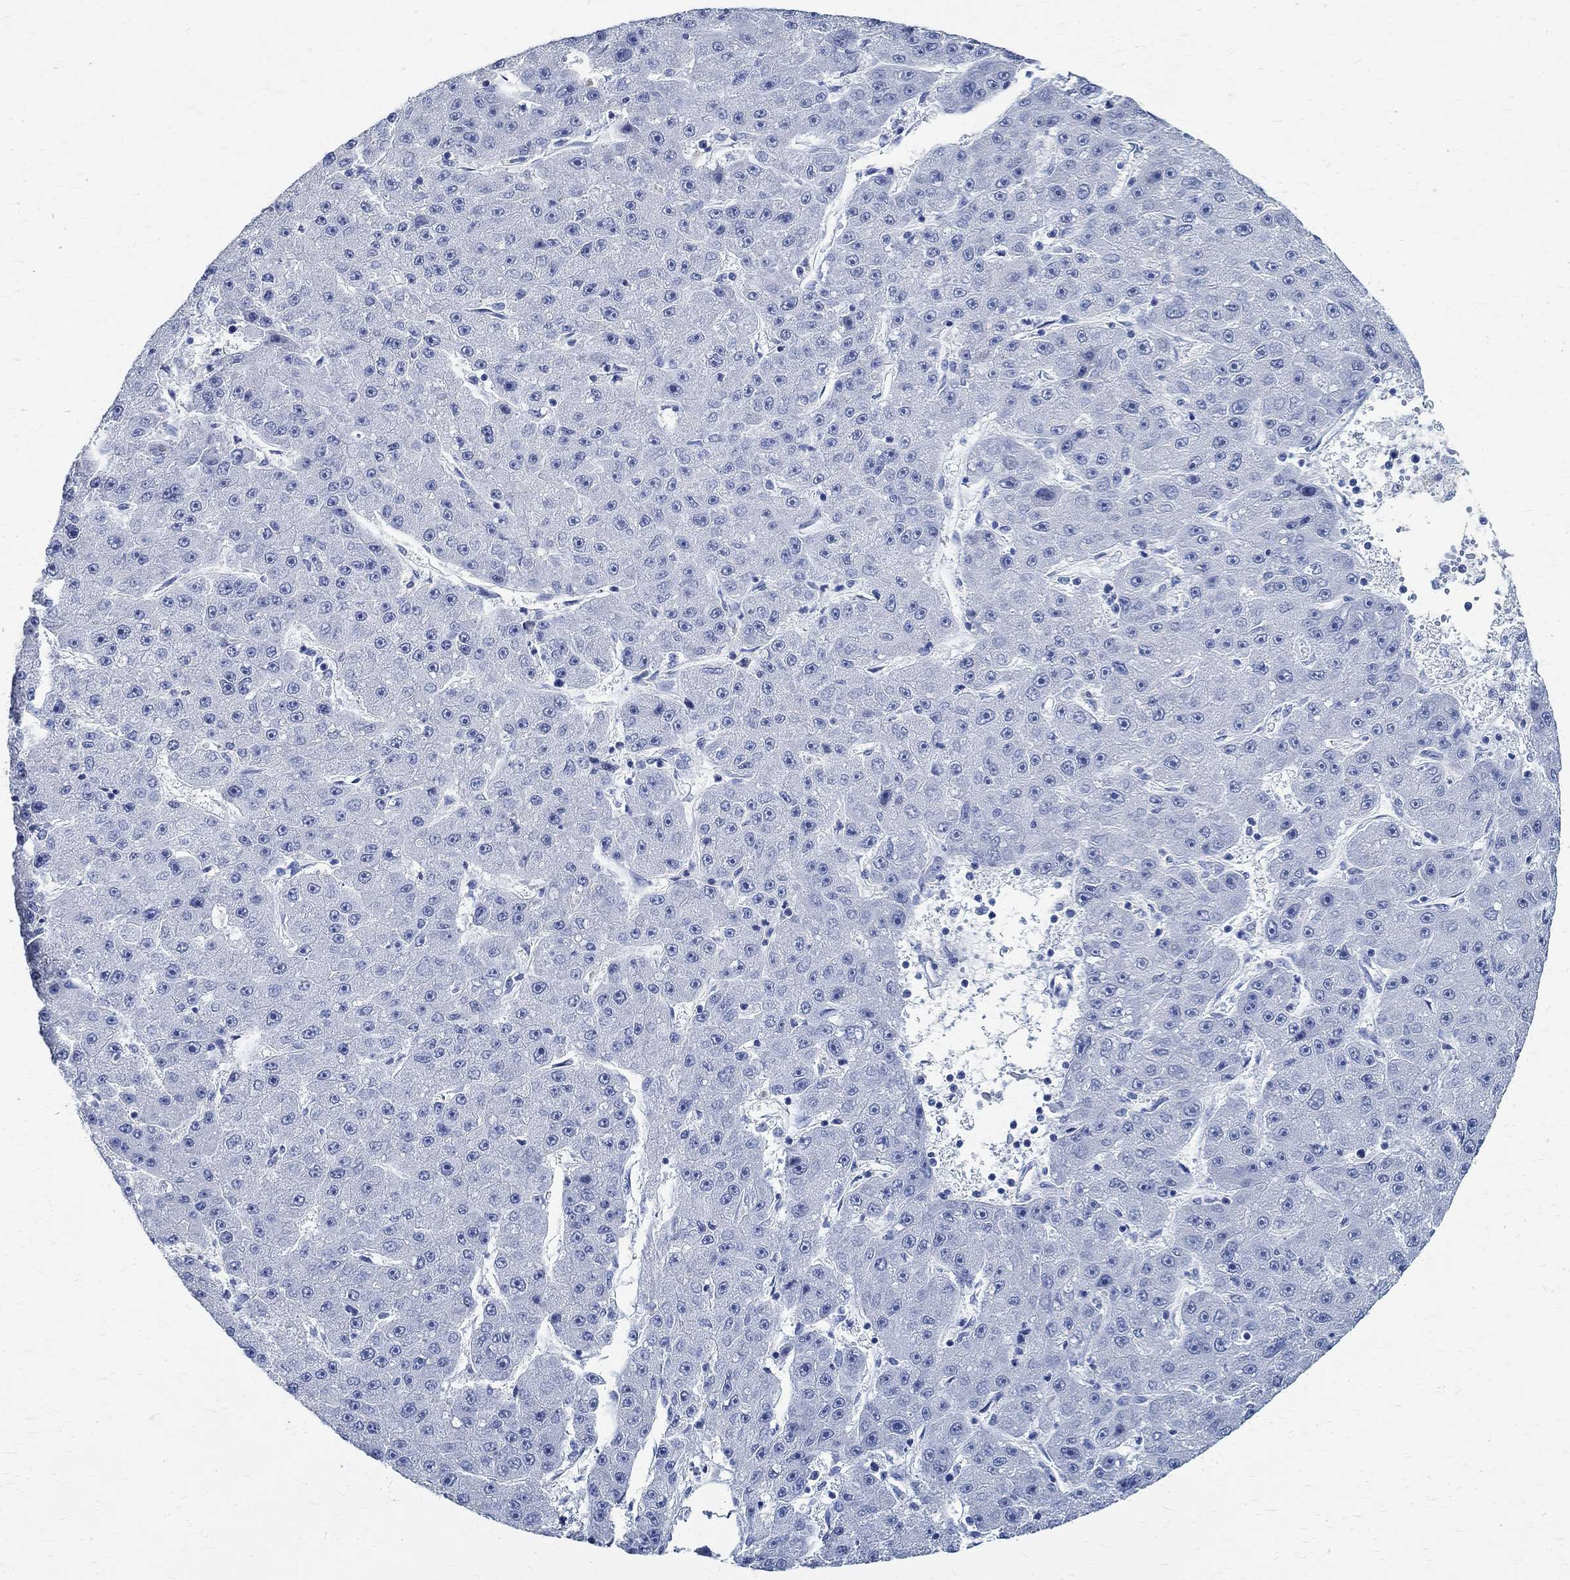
{"staining": {"intensity": "negative", "quantity": "none", "location": "none"}, "tissue": "liver cancer", "cell_type": "Tumor cells", "image_type": "cancer", "snomed": [{"axis": "morphology", "description": "Carcinoma, Hepatocellular, NOS"}, {"axis": "topography", "description": "Liver"}], "caption": "The IHC histopathology image has no significant staining in tumor cells of liver cancer (hepatocellular carcinoma) tissue.", "gene": "PRX", "patient": {"sex": "male", "age": 67}}